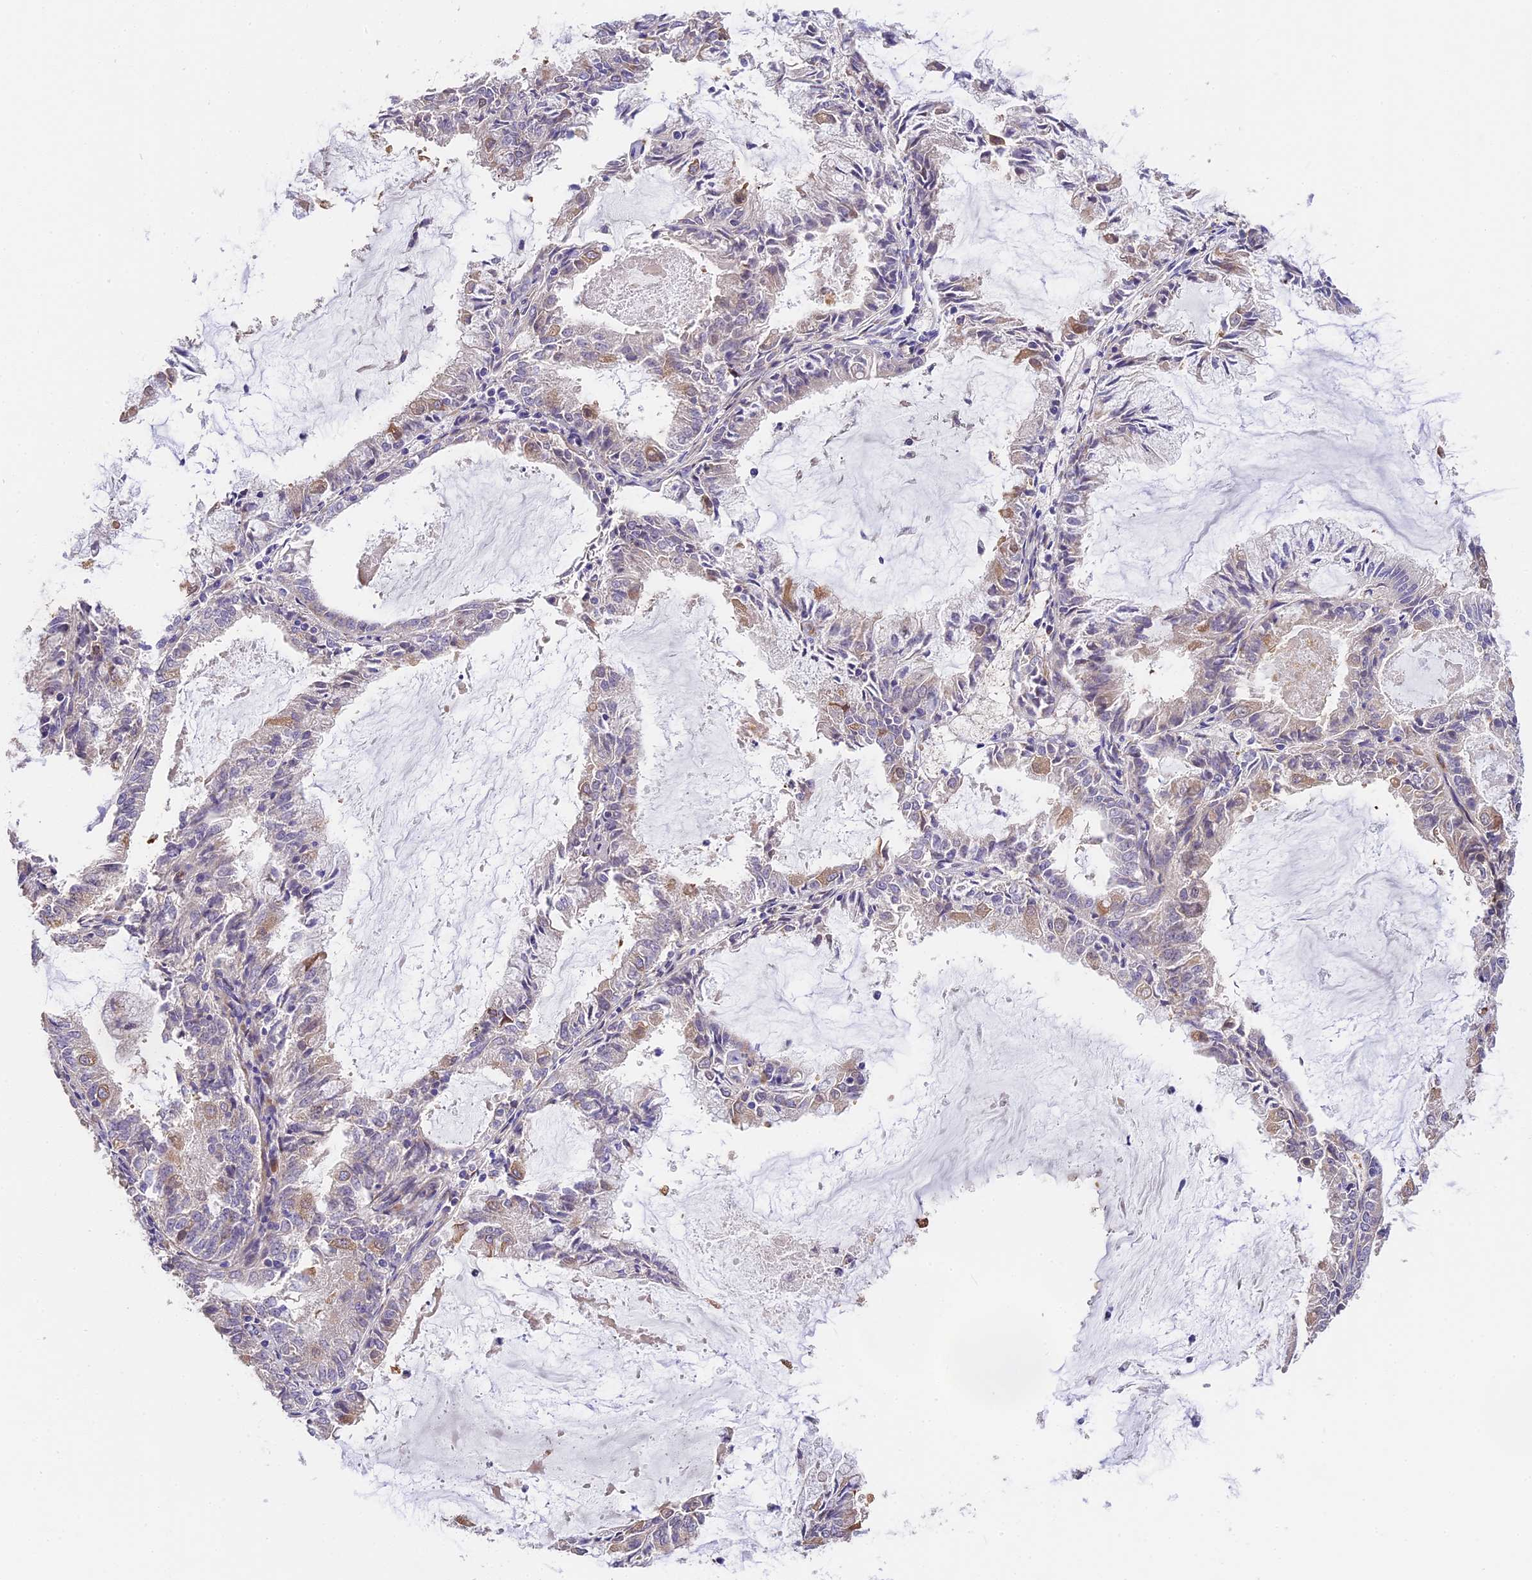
{"staining": {"intensity": "weak", "quantity": "<25%", "location": "cytoplasmic/membranous"}, "tissue": "endometrial cancer", "cell_type": "Tumor cells", "image_type": "cancer", "snomed": [{"axis": "morphology", "description": "Adenocarcinoma, NOS"}, {"axis": "topography", "description": "Endometrium"}], "caption": "High magnification brightfield microscopy of endometrial adenocarcinoma stained with DAB (3,3'-diaminobenzidine) (brown) and counterstained with hematoxylin (blue): tumor cells show no significant staining. (DAB immunohistochemistry (IHC) with hematoxylin counter stain).", "gene": "BSCL2", "patient": {"sex": "female", "age": 57}}